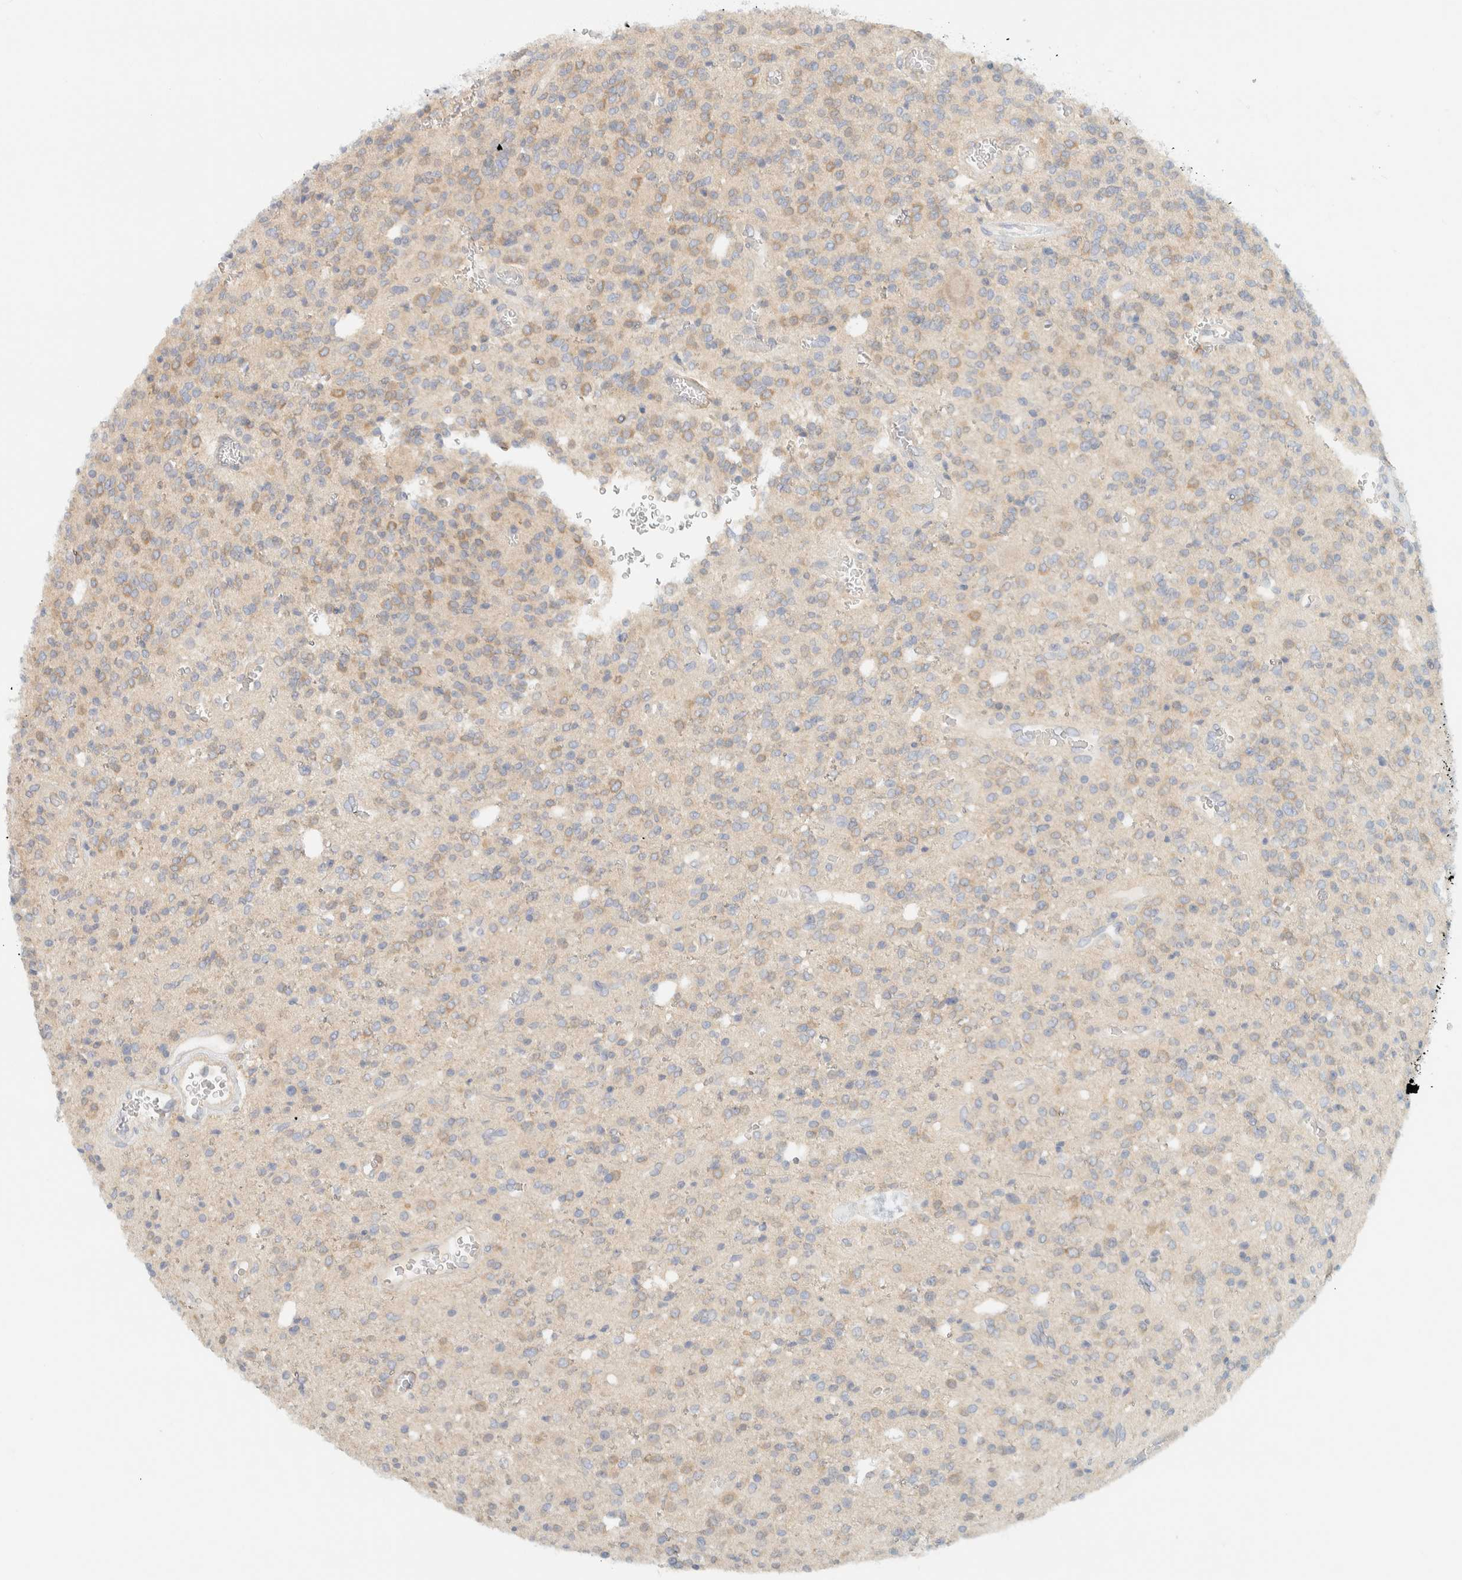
{"staining": {"intensity": "weak", "quantity": ">75%", "location": "cytoplasmic/membranous"}, "tissue": "glioma", "cell_type": "Tumor cells", "image_type": "cancer", "snomed": [{"axis": "morphology", "description": "Glioma, malignant, High grade"}, {"axis": "topography", "description": "Brain"}], "caption": "This is an image of IHC staining of glioma, which shows weak positivity in the cytoplasmic/membranous of tumor cells.", "gene": "PTGES3L-AARSD1", "patient": {"sex": "male", "age": 34}}